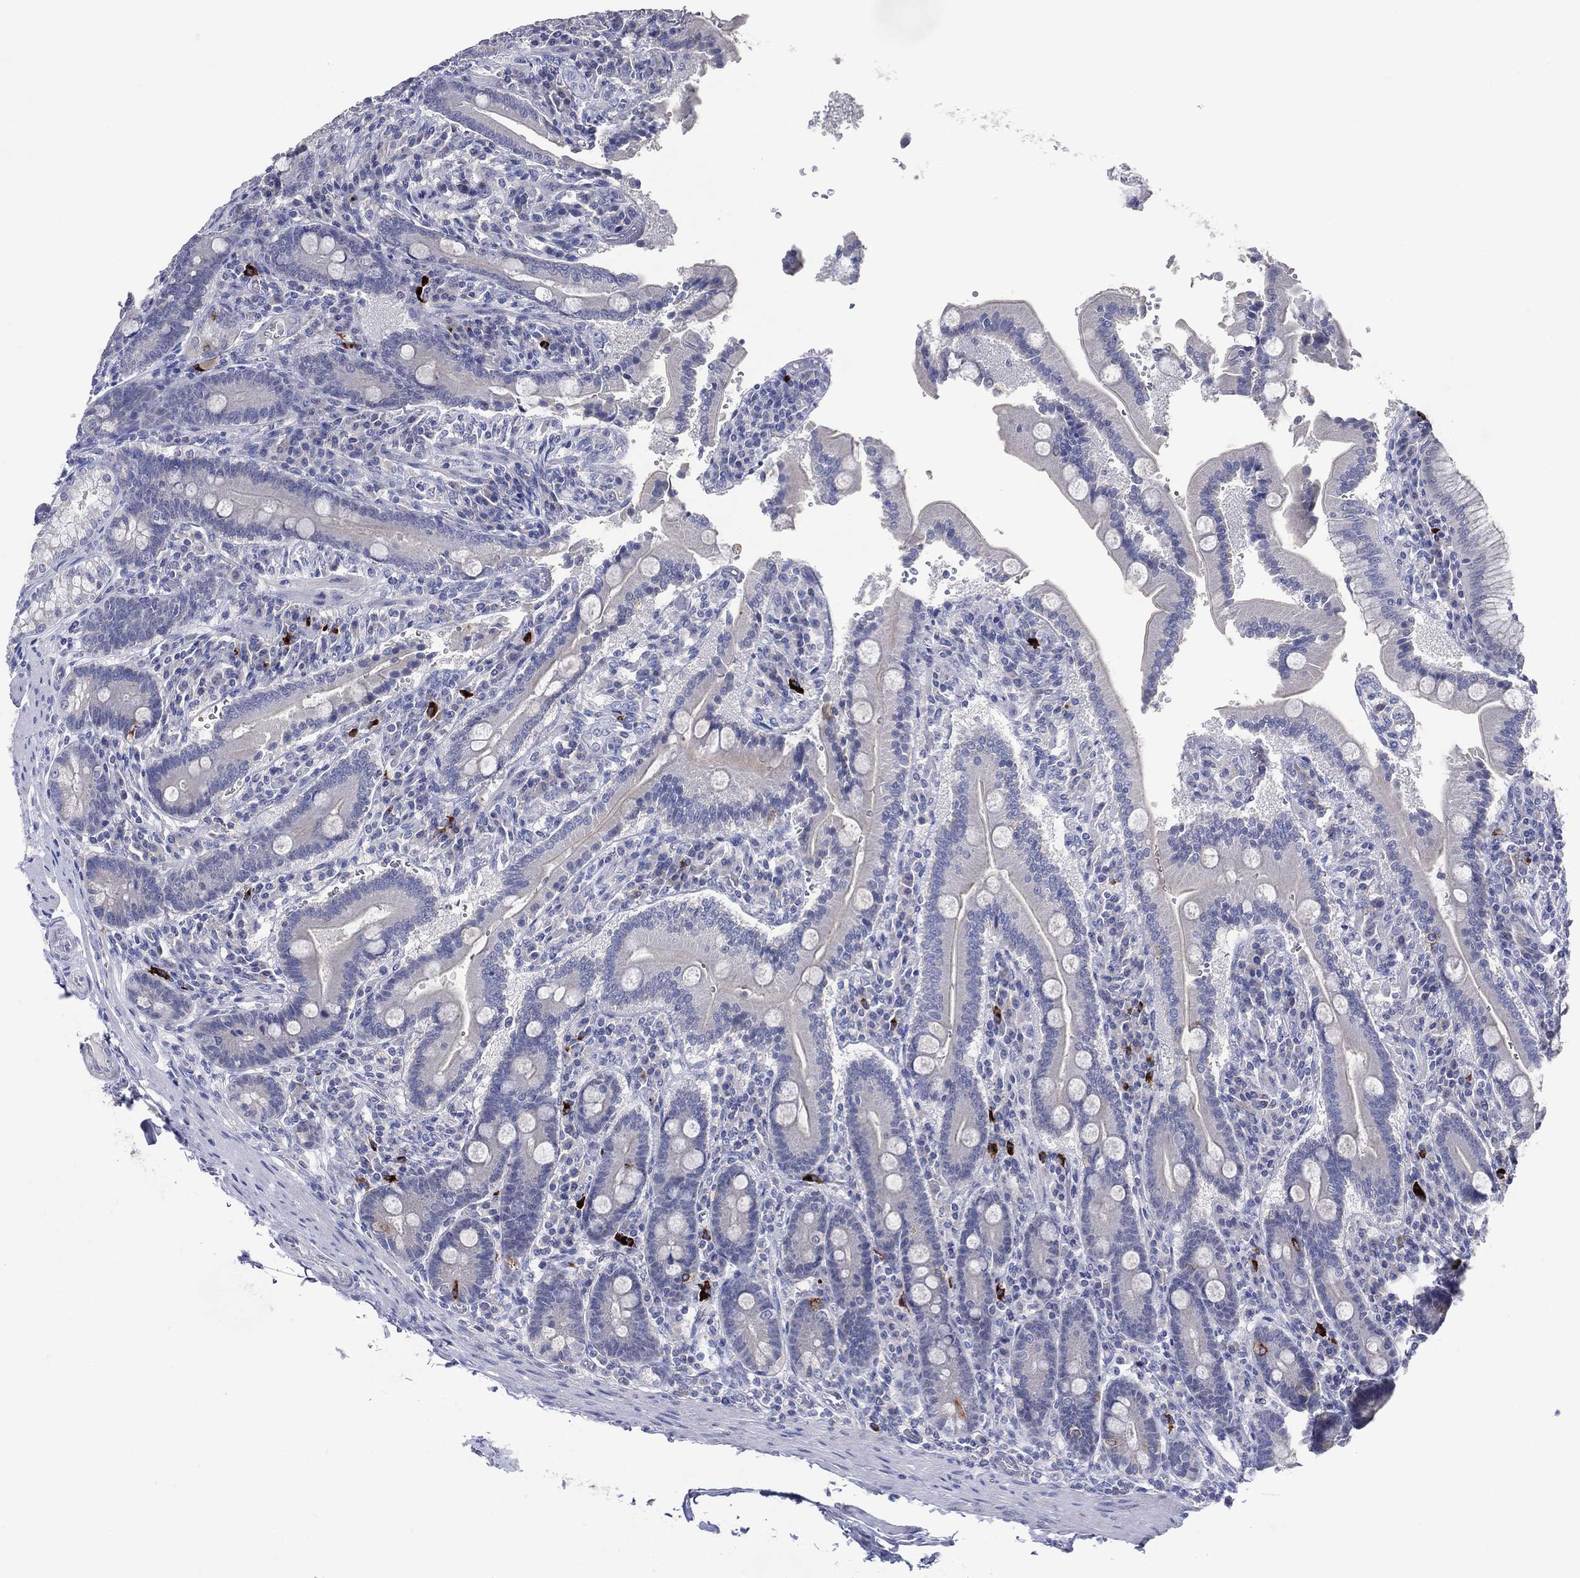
{"staining": {"intensity": "negative", "quantity": "none", "location": "none"}, "tissue": "duodenum", "cell_type": "Glandular cells", "image_type": "normal", "snomed": [{"axis": "morphology", "description": "Normal tissue, NOS"}, {"axis": "topography", "description": "Duodenum"}], "caption": "A photomicrograph of human duodenum is negative for staining in glandular cells. (DAB (3,3'-diaminobenzidine) immunohistochemistry (IHC), high magnification).", "gene": "DNAH6", "patient": {"sex": "female", "age": 62}}